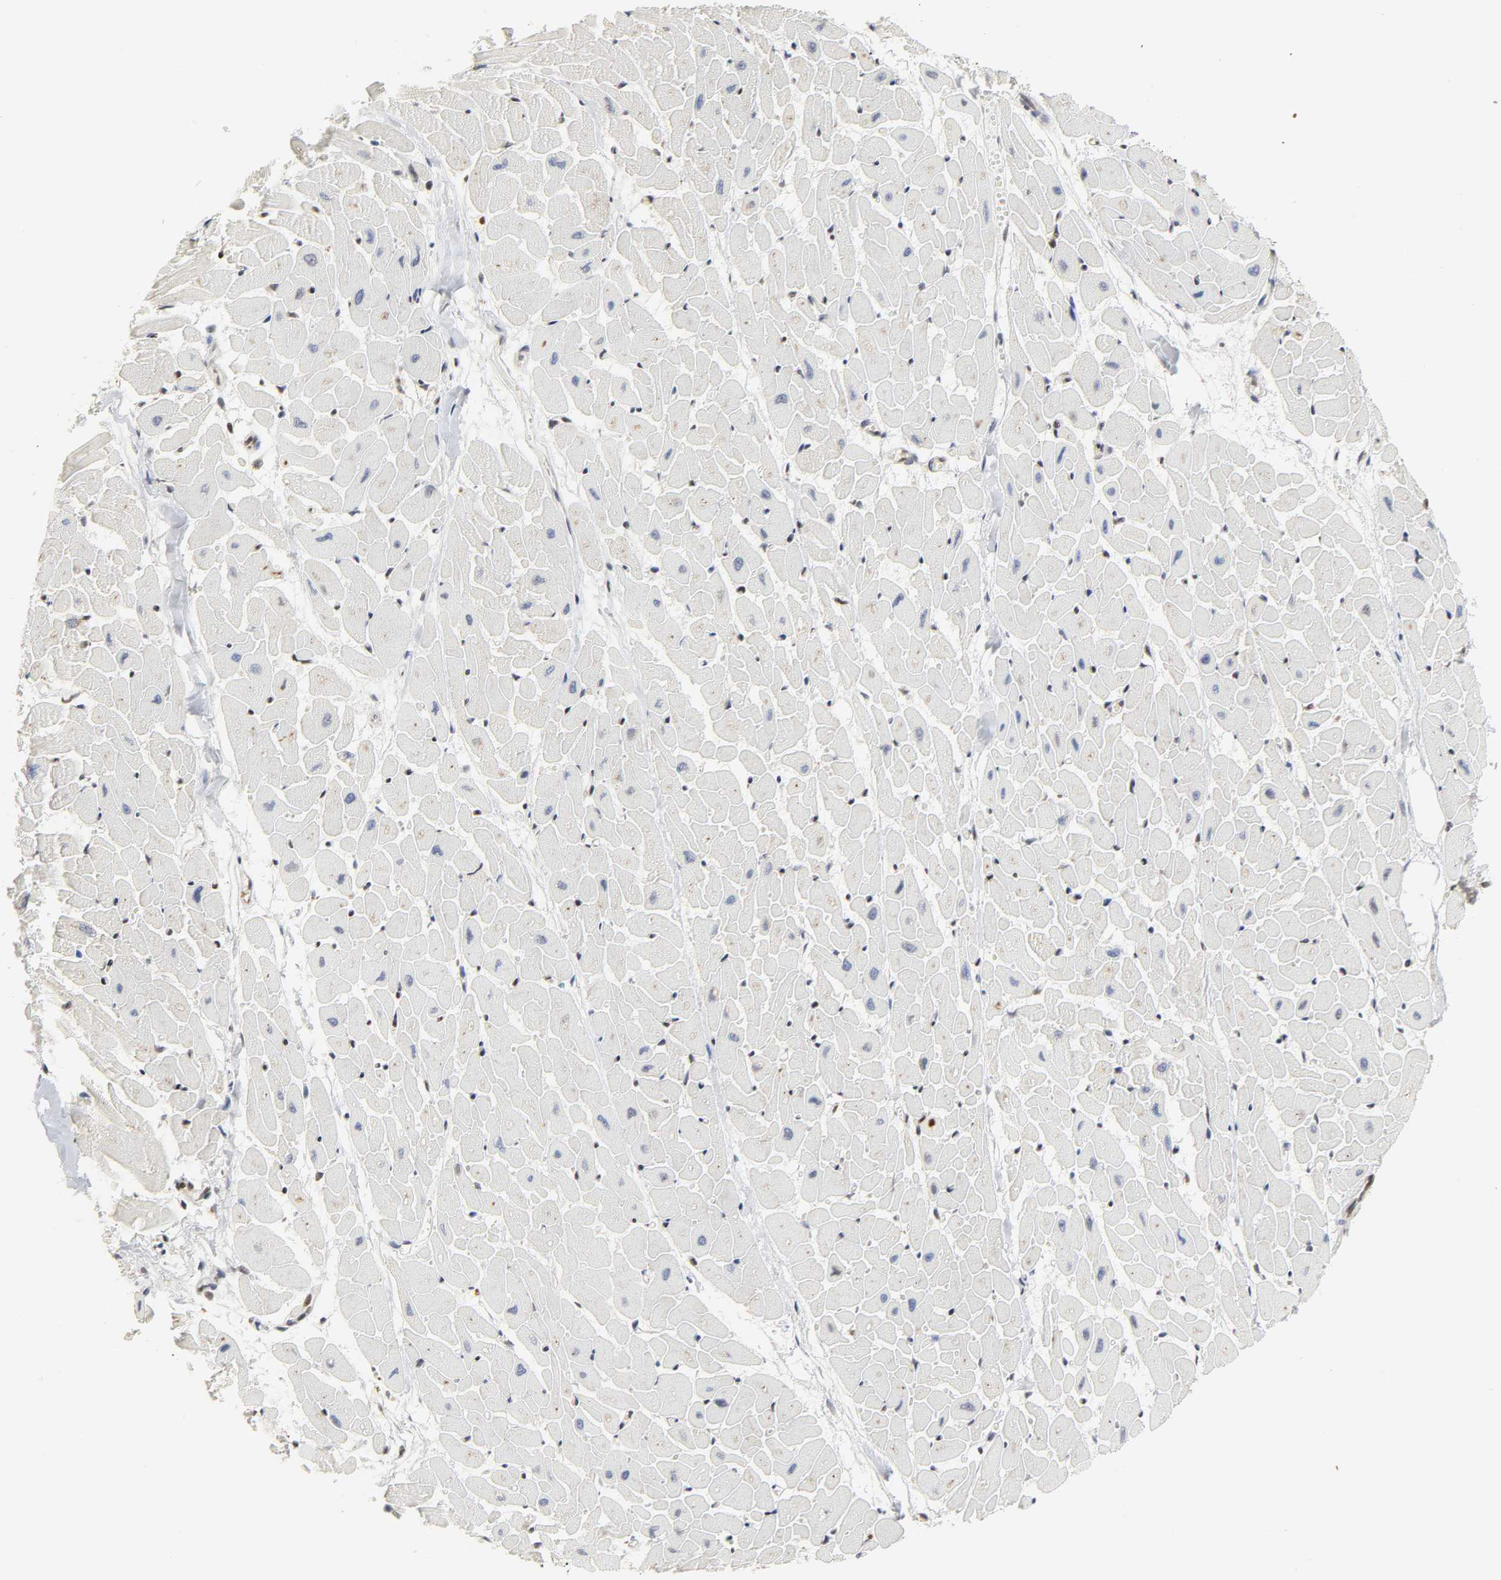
{"staining": {"intensity": "moderate", "quantity": "25%-75%", "location": "nuclear"}, "tissue": "heart muscle", "cell_type": "Cardiomyocytes", "image_type": "normal", "snomed": [{"axis": "morphology", "description": "Normal tissue, NOS"}, {"axis": "topography", "description": "Heart"}], "caption": "Protein expression analysis of unremarkable heart muscle exhibits moderate nuclear positivity in about 25%-75% of cardiomyocytes.", "gene": "NCOA6", "patient": {"sex": "female", "age": 19}}